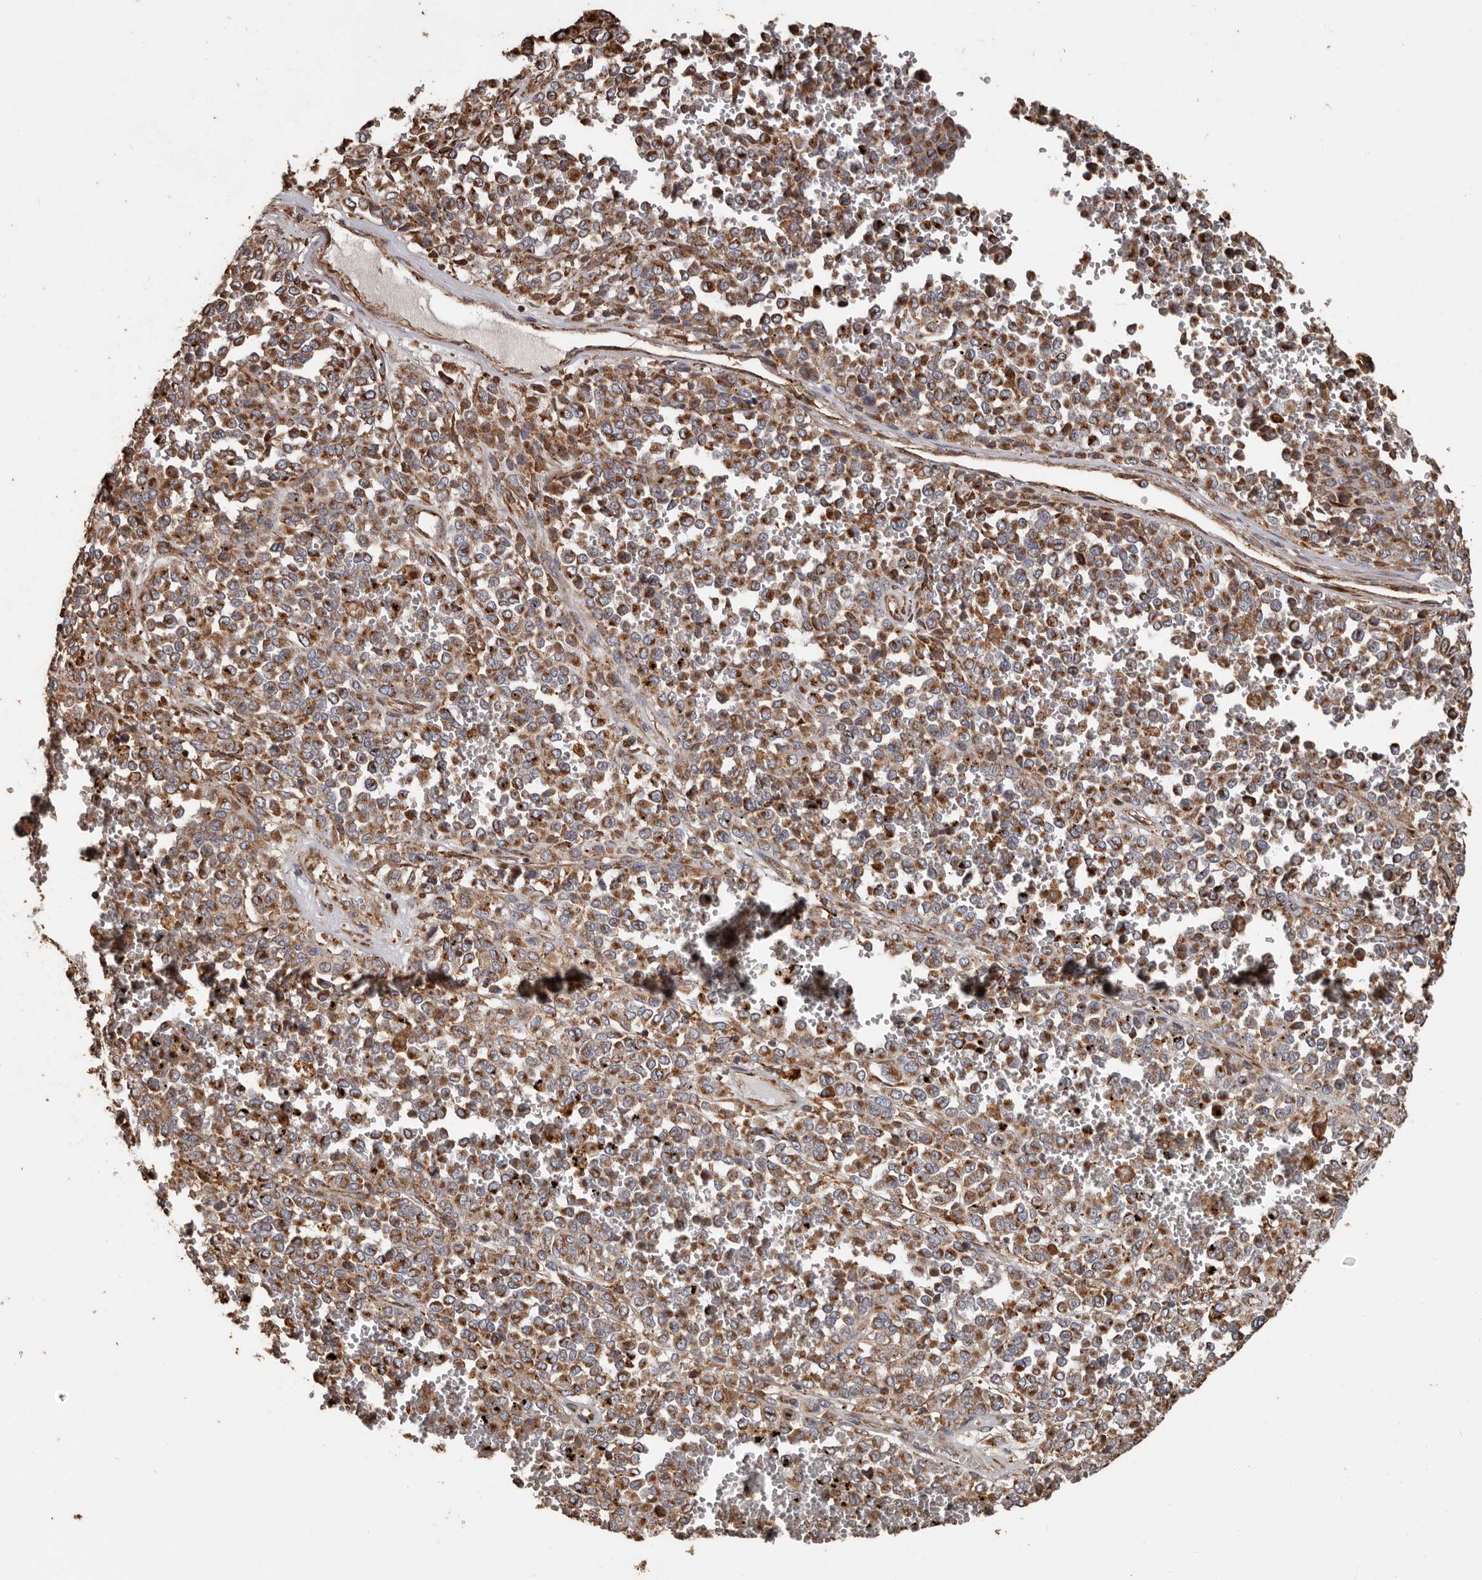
{"staining": {"intensity": "moderate", "quantity": ">75%", "location": "cytoplasmic/membranous"}, "tissue": "melanoma", "cell_type": "Tumor cells", "image_type": "cancer", "snomed": [{"axis": "morphology", "description": "Malignant melanoma, Metastatic site"}, {"axis": "topography", "description": "Pancreas"}], "caption": "Immunohistochemistry (IHC) (DAB (3,3'-diaminobenzidine)) staining of human melanoma demonstrates moderate cytoplasmic/membranous protein staining in about >75% of tumor cells. (DAB (3,3'-diaminobenzidine) = brown stain, brightfield microscopy at high magnification).", "gene": "OSGIN2", "patient": {"sex": "female", "age": 30}}